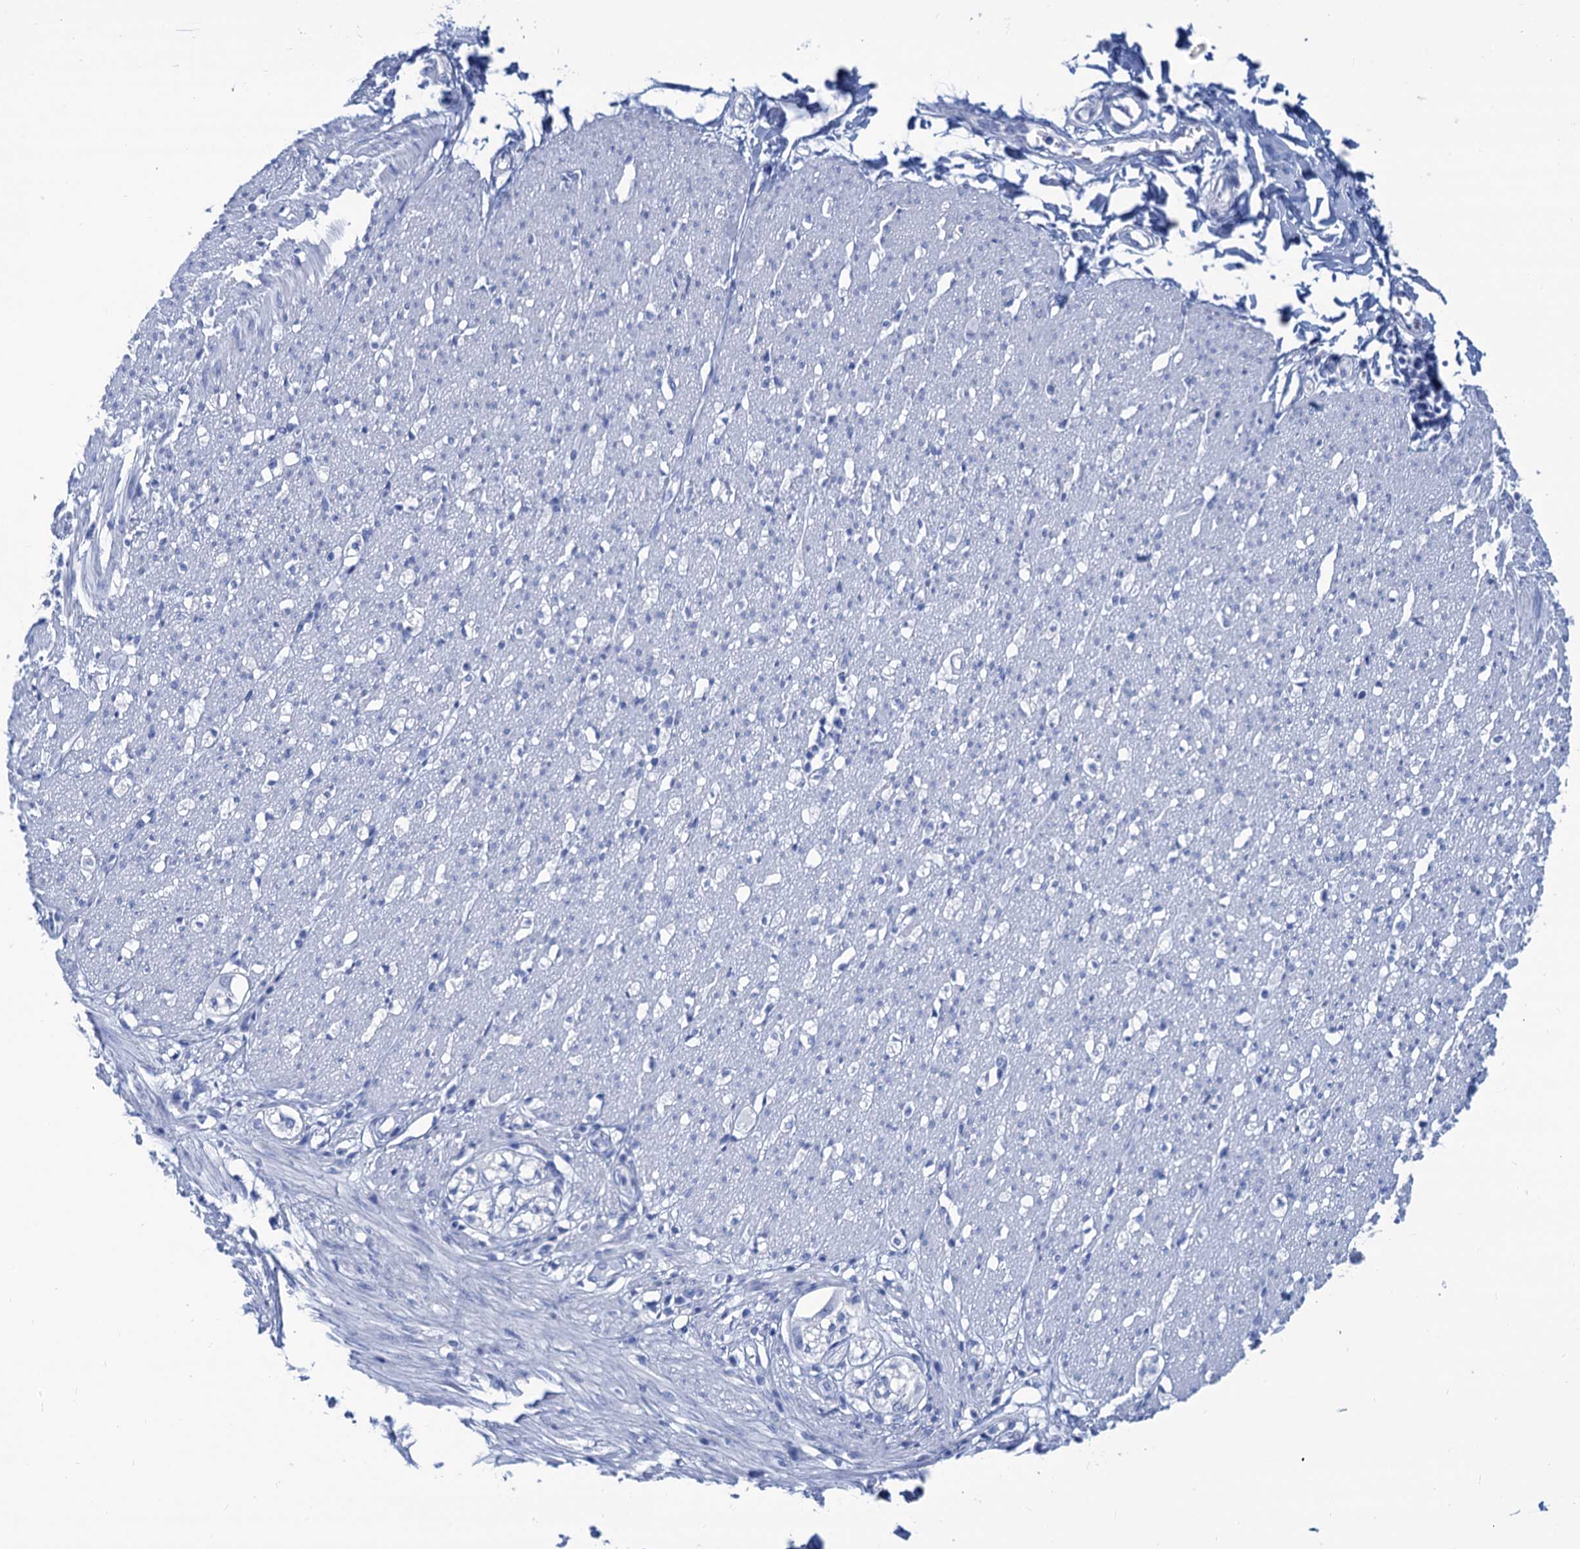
{"staining": {"intensity": "negative", "quantity": "none", "location": "none"}, "tissue": "smooth muscle", "cell_type": "Smooth muscle cells", "image_type": "normal", "snomed": [{"axis": "morphology", "description": "Normal tissue, NOS"}, {"axis": "morphology", "description": "Adenocarcinoma, NOS"}, {"axis": "topography", "description": "Colon"}, {"axis": "topography", "description": "Peripheral nerve tissue"}], "caption": "Smooth muscle cells show no significant protein positivity in unremarkable smooth muscle. The staining is performed using DAB brown chromogen with nuclei counter-stained in using hematoxylin.", "gene": "CABYR", "patient": {"sex": "male", "age": 14}}